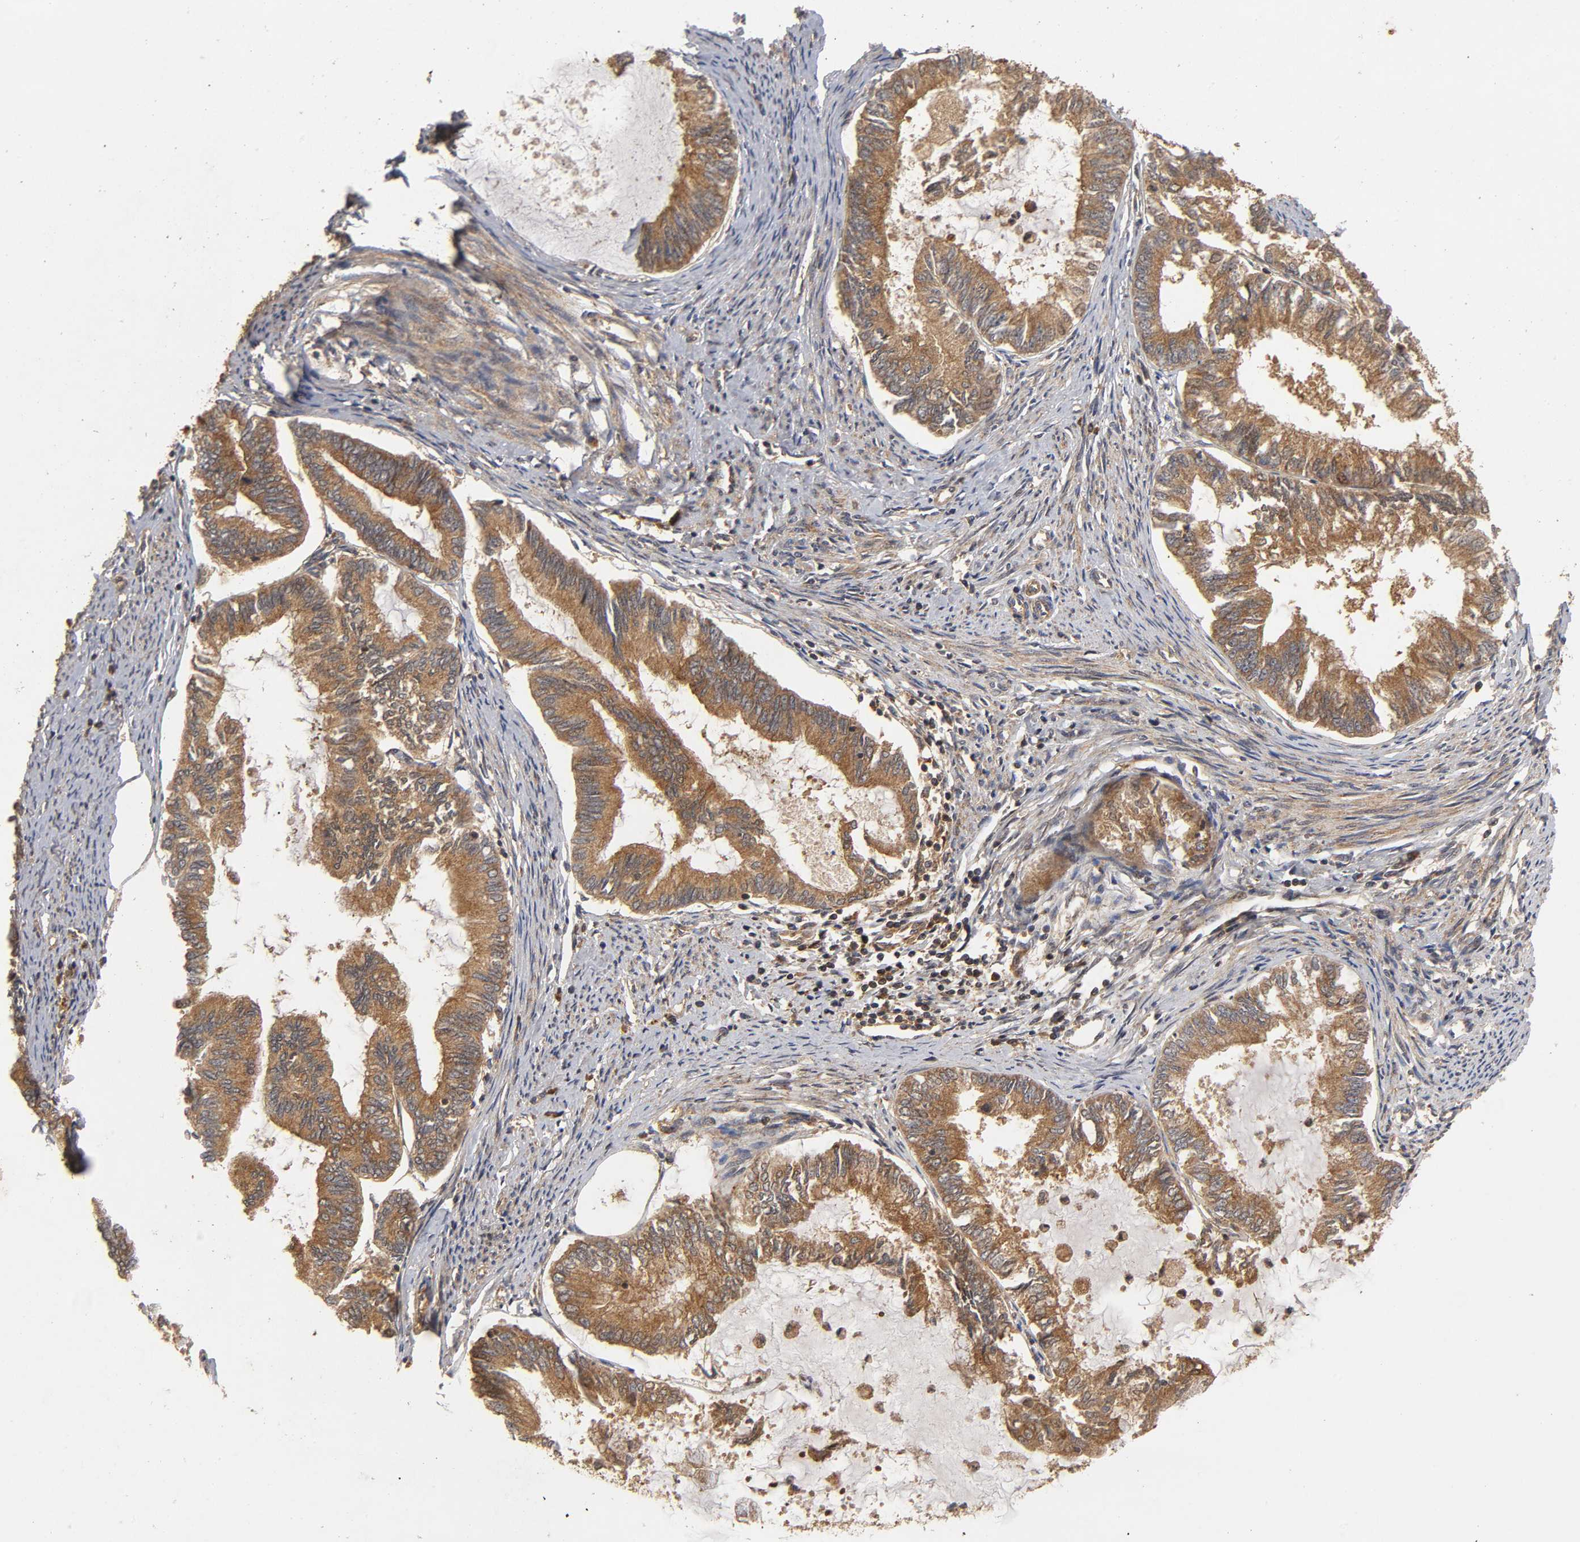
{"staining": {"intensity": "moderate", "quantity": ">75%", "location": "cytoplasmic/membranous"}, "tissue": "endometrial cancer", "cell_type": "Tumor cells", "image_type": "cancer", "snomed": [{"axis": "morphology", "description": "Adenocarcinoma, NOS"}, {"axis": "topography", "description": "Endometrium"}], "caption": "Tumor cells reveal moderate cytoplasmic/membranous staining in about >75% of cells in endometrial adenocarcinoma. Immunohistochemistry (ihc) stains the protein in brown and the nuclei are stained blue.", "gene": "IKBKB", "patient": {"sex": "female", "age": 86}}